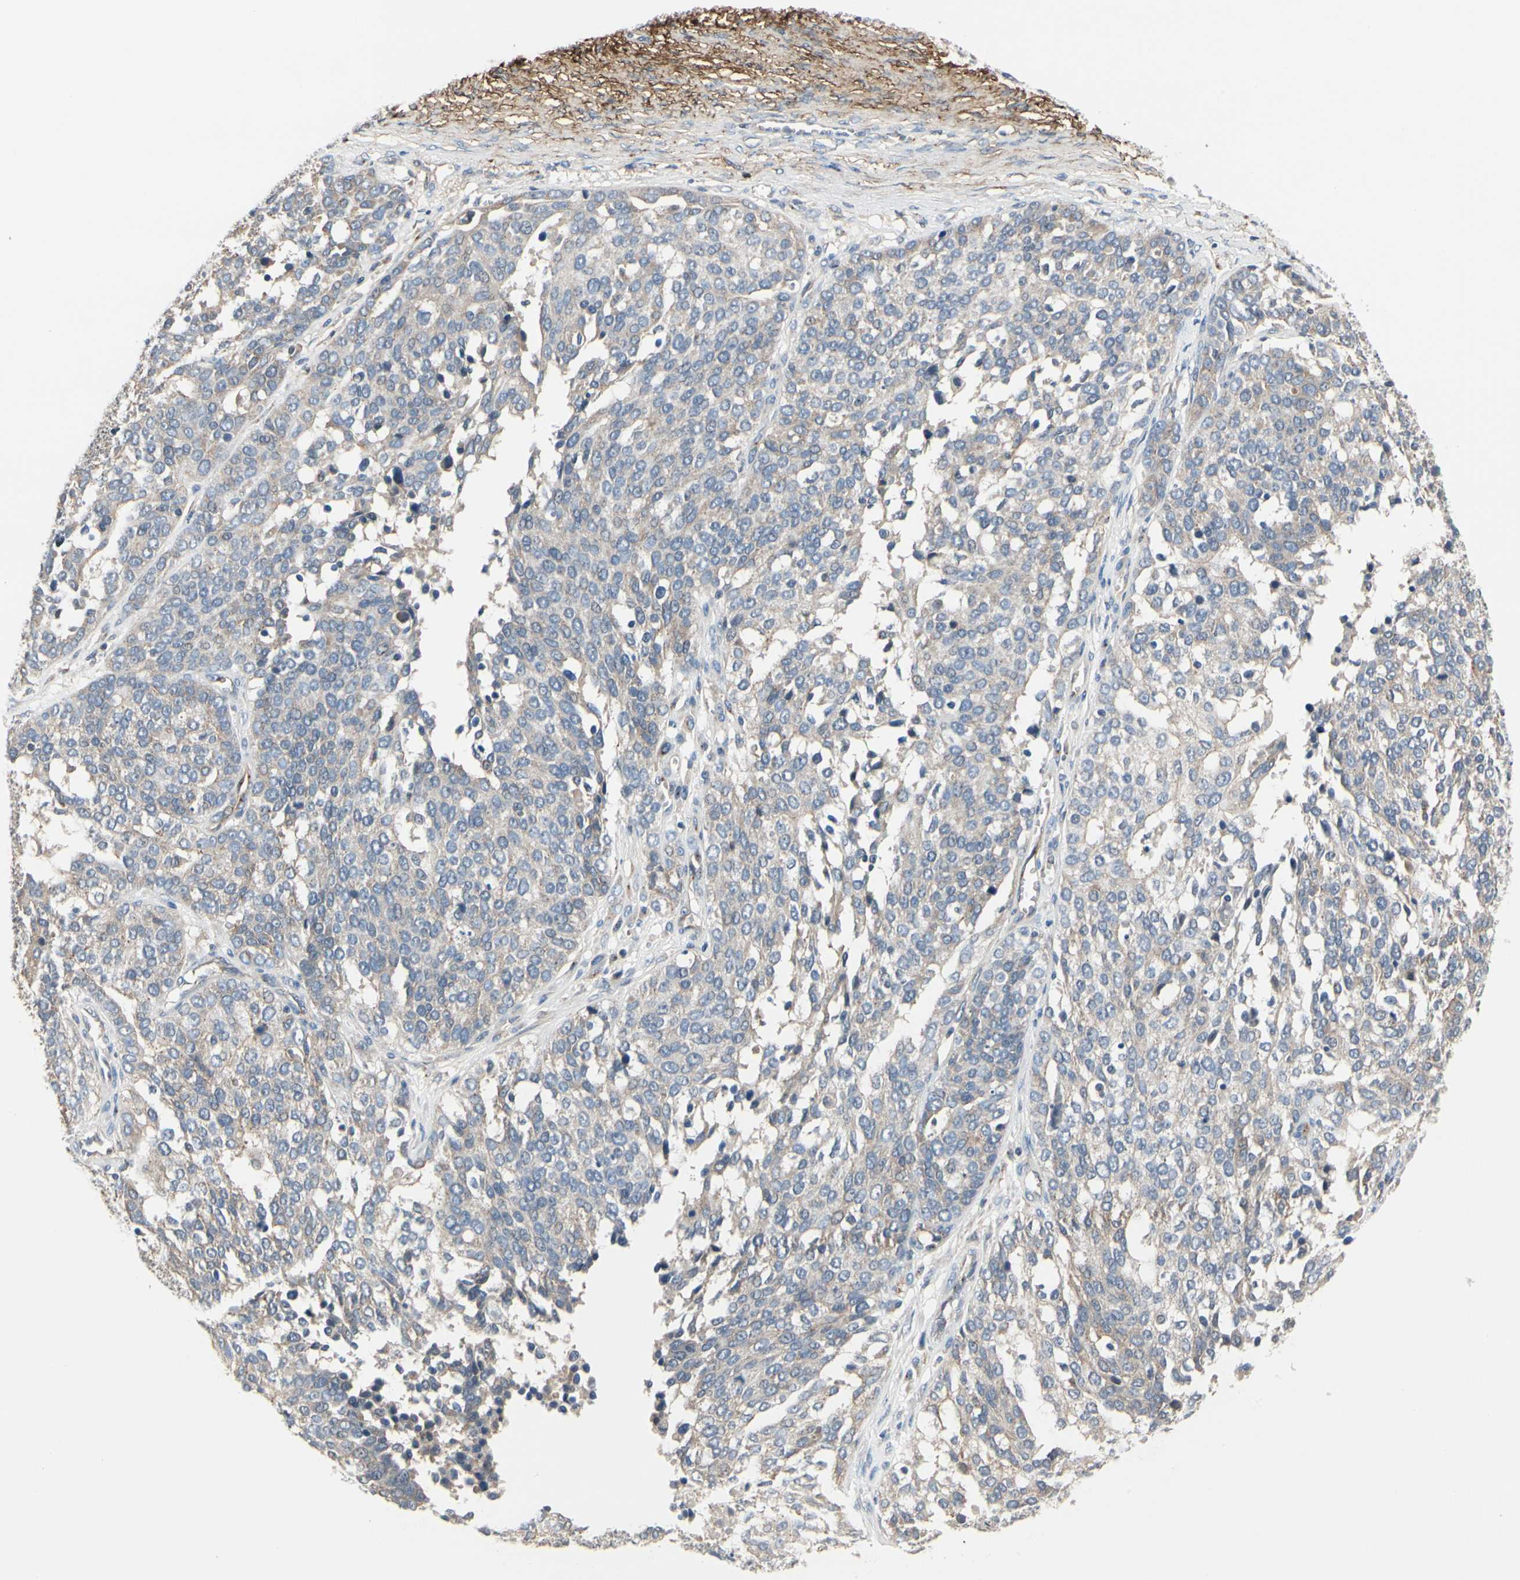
{"staining": {"intensity": "weak", "quantity": "<25%", "location": "cytoplasmic/membranous"}, "tissue": "ovarian cancer", "cell_type": "Tumor cells", "image_type": "cancer", "snomed": [{"axis": "morphology", "description": "Cystadenocarcinoma, serous, NOS"}, {"axis": "topography", "description": "Ovary"}], "caption": "IHC image of neoplastic tissue: ovarian cancer (serous cystadenocarcinoma) stained with DAB (3,3'-diaminobenzidine) exhibits no significant protein staining in tumor cells.", "gene": "PRKAR2B", "patient": {"sex": "female", "age": 44}}